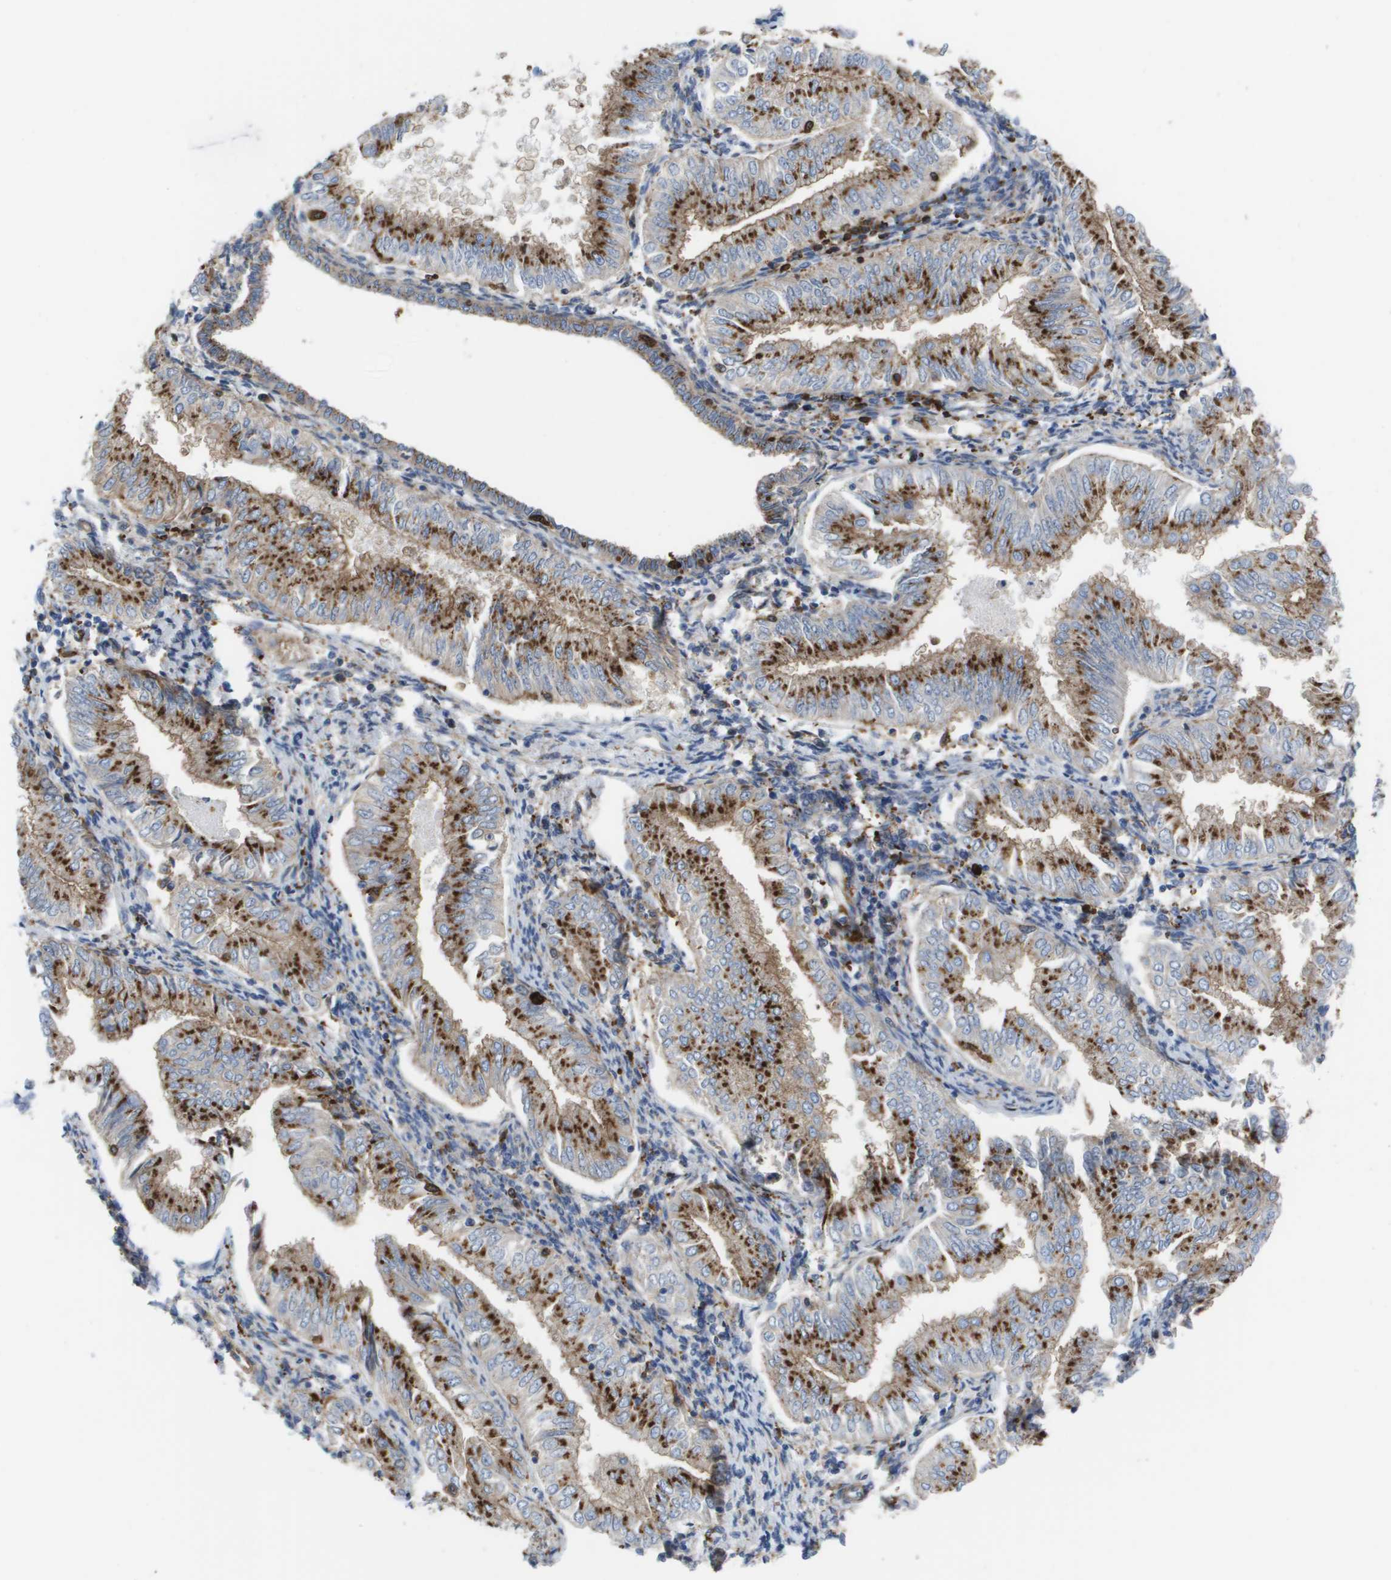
{"staining": {"intensity": "moderate", "quantity": ">75%", "location": "cytoplasmic/membranous"}, "tissue": "endometrial cancer", "cell_type": "Tumor cells", "image_type": "cancer", "snomed": [{"axis": "morphology", "description": "Adenocarcinoma, NOS"}, {"axis": "topography", "description": "Endometrium"}], "caption": "A histopathology image showing moderate cytoplasmic/membranous expression in about >75% of tumor cells in endometrial adenocarcinoma, as visualized by brown immunohistochemical staining.", "gene": "SLC37A2", "patient": {"sex": "female", "age": 53}}